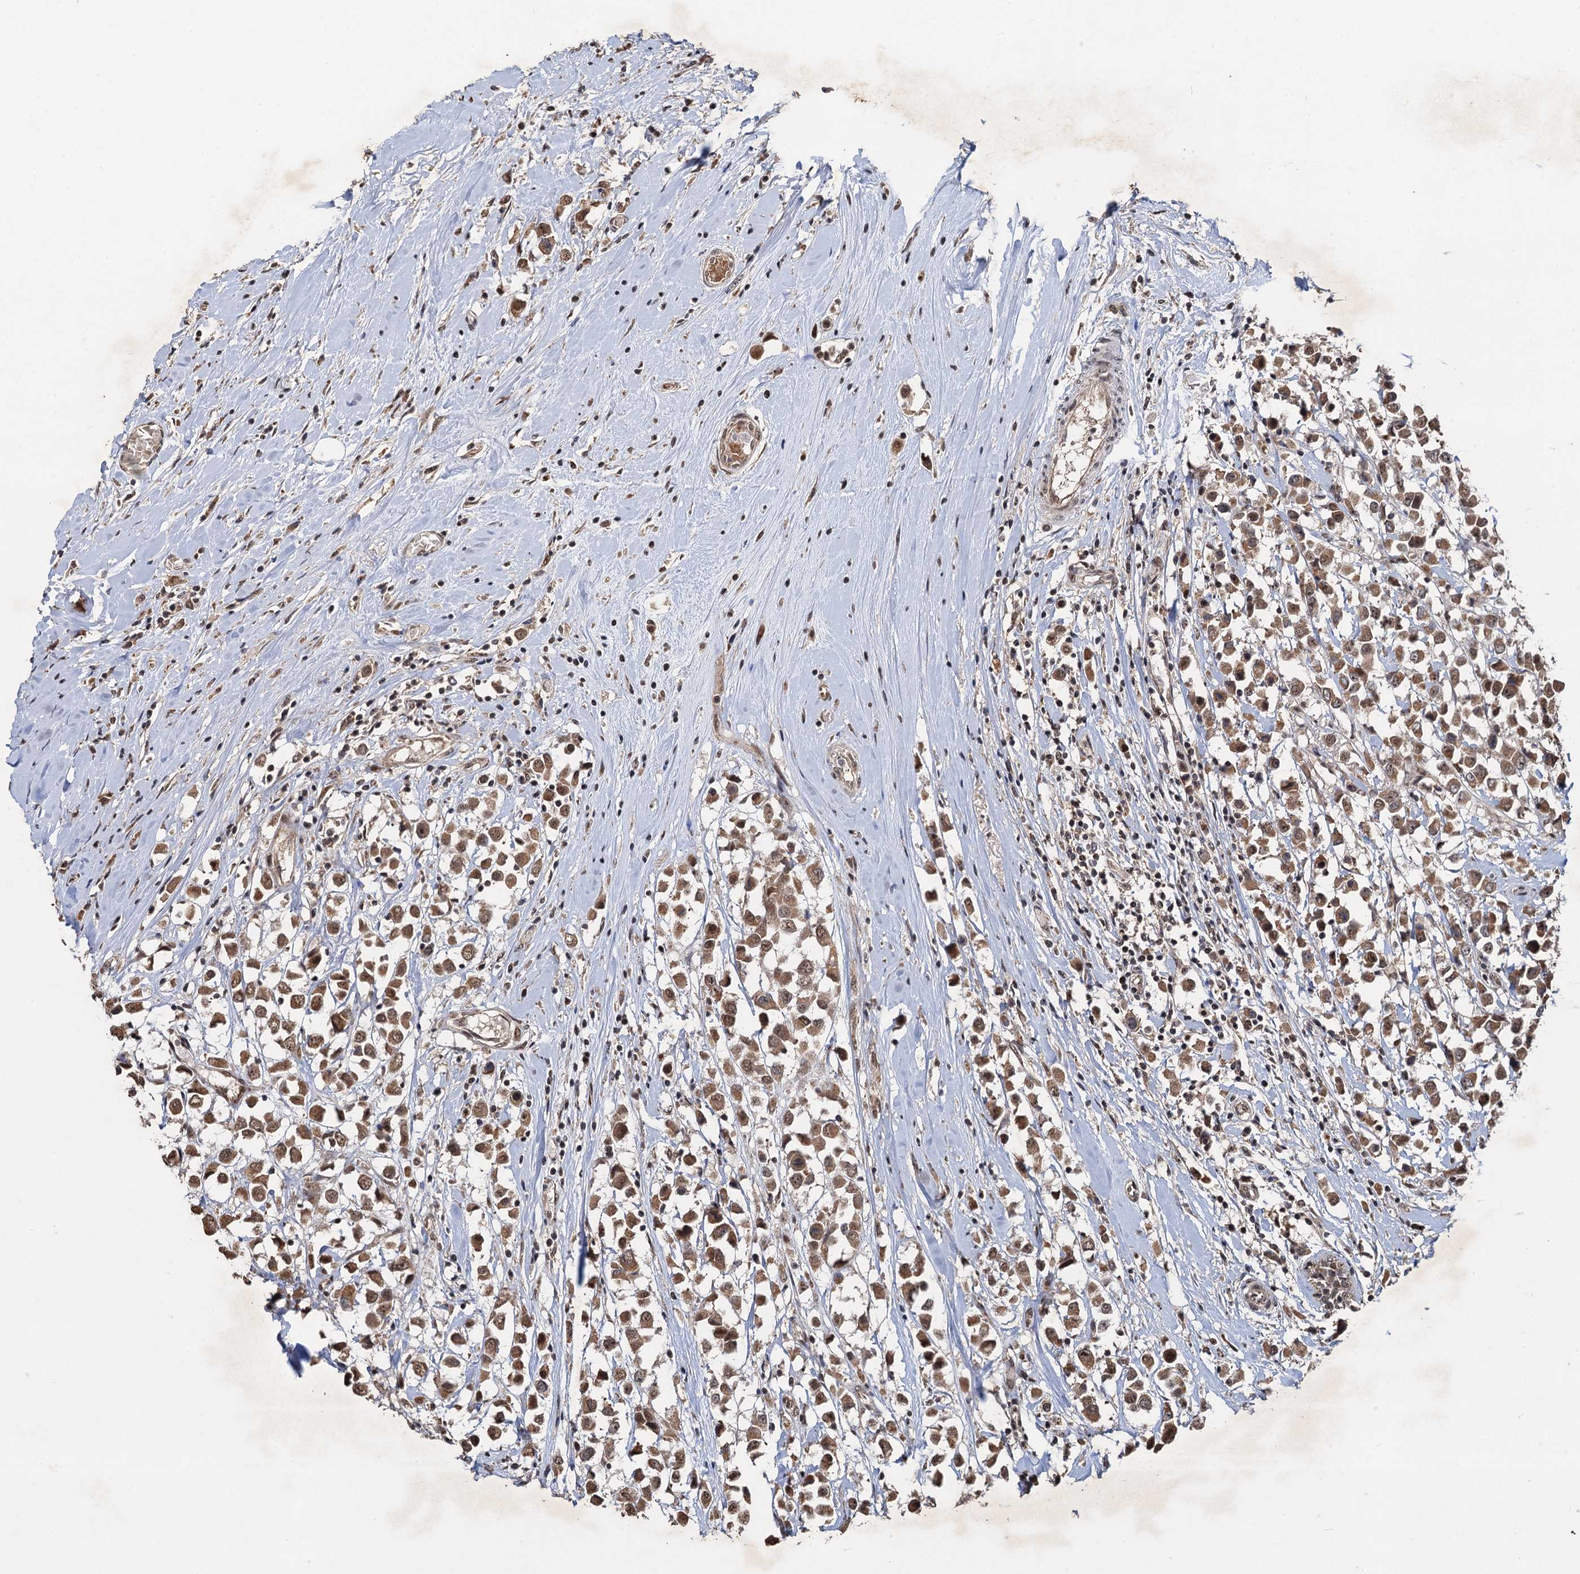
{"staining": {"intensity": "moderate", "quantity": ">75%", "location": "cytoplasmic/membranous,nuclear"}, "tissue": "breast cancer", "cell_type": "Tumor cells", "image_type": "cancer", "snomed": [{"axis": "morphology", "description": "Duct carcinoma"}, {"axis": "topography", "description": "Breast"}], "caption": "This image displays breast intraductal carcinoma stained with IHC to label a protein in brown. The cytoplasmic/membranous and nuclear of tumor cells show moderate positivity for the protein. Nuclei are counter-stained blue.", "gene": "REP15", "patient": {"sex": "female", "age": 61}}